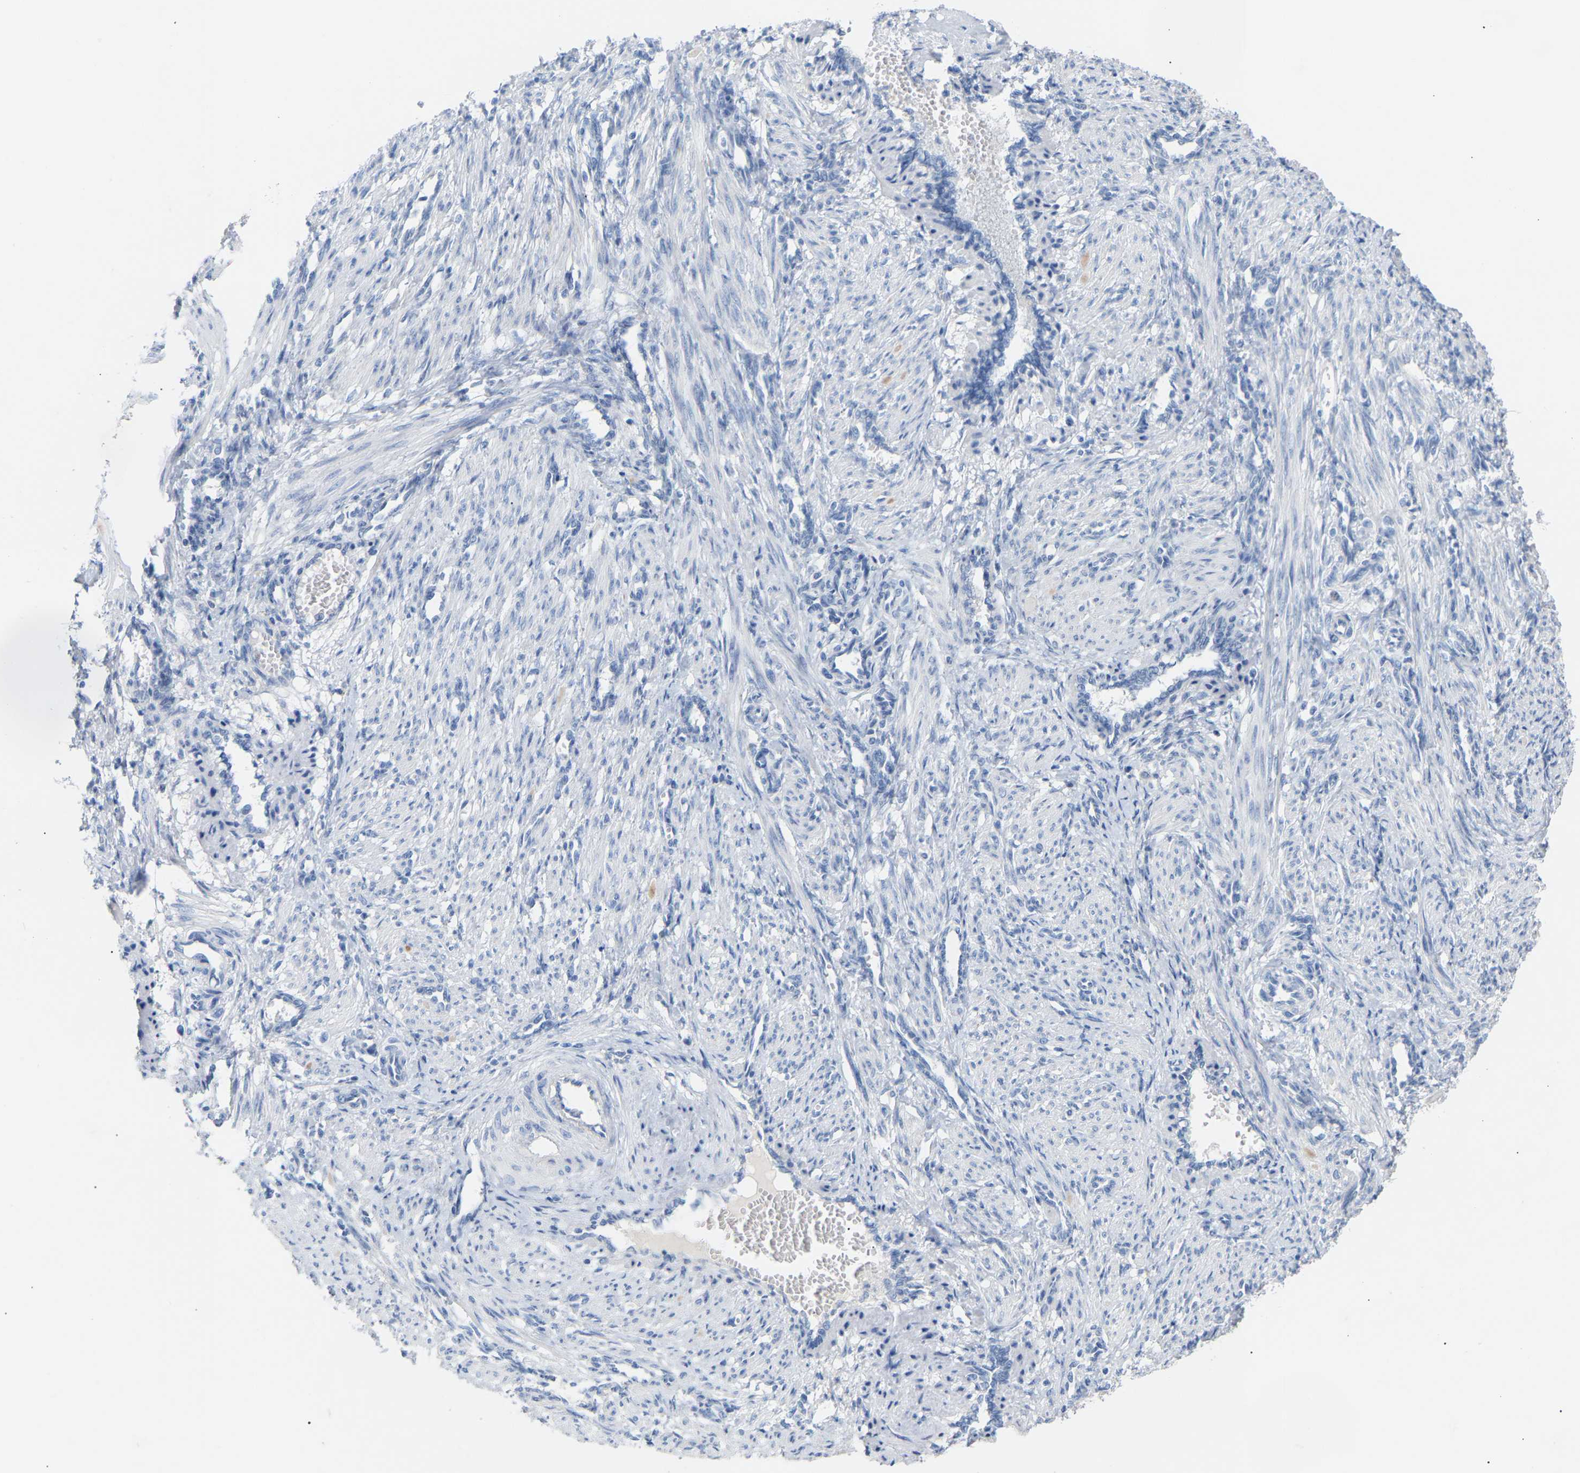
{"staining": {"intensity": "negative", "quantity": "none", "location": "none"}, "tissue": "smooth muscle", "cell_type": "Smooth muscle cells", "image_type": "normal", "snomed": [{"axis": "morphology", "description": "Normal tissue, NOS"}, {"axis": "topography", "description": "Endometrium"}], "caption": "Histopathology image shows no significant protein staining in smooth muscle cells of normal smooth muscle. The staining was performed using DAB (3,3'-diaminobenzidine) to visualize the protein expression in brown, while the nuclei were stained in blue with hematoxylin (Magnification: 20x).", "gene": "PEX1", "patient": {"sex": "female", "age": 33}}